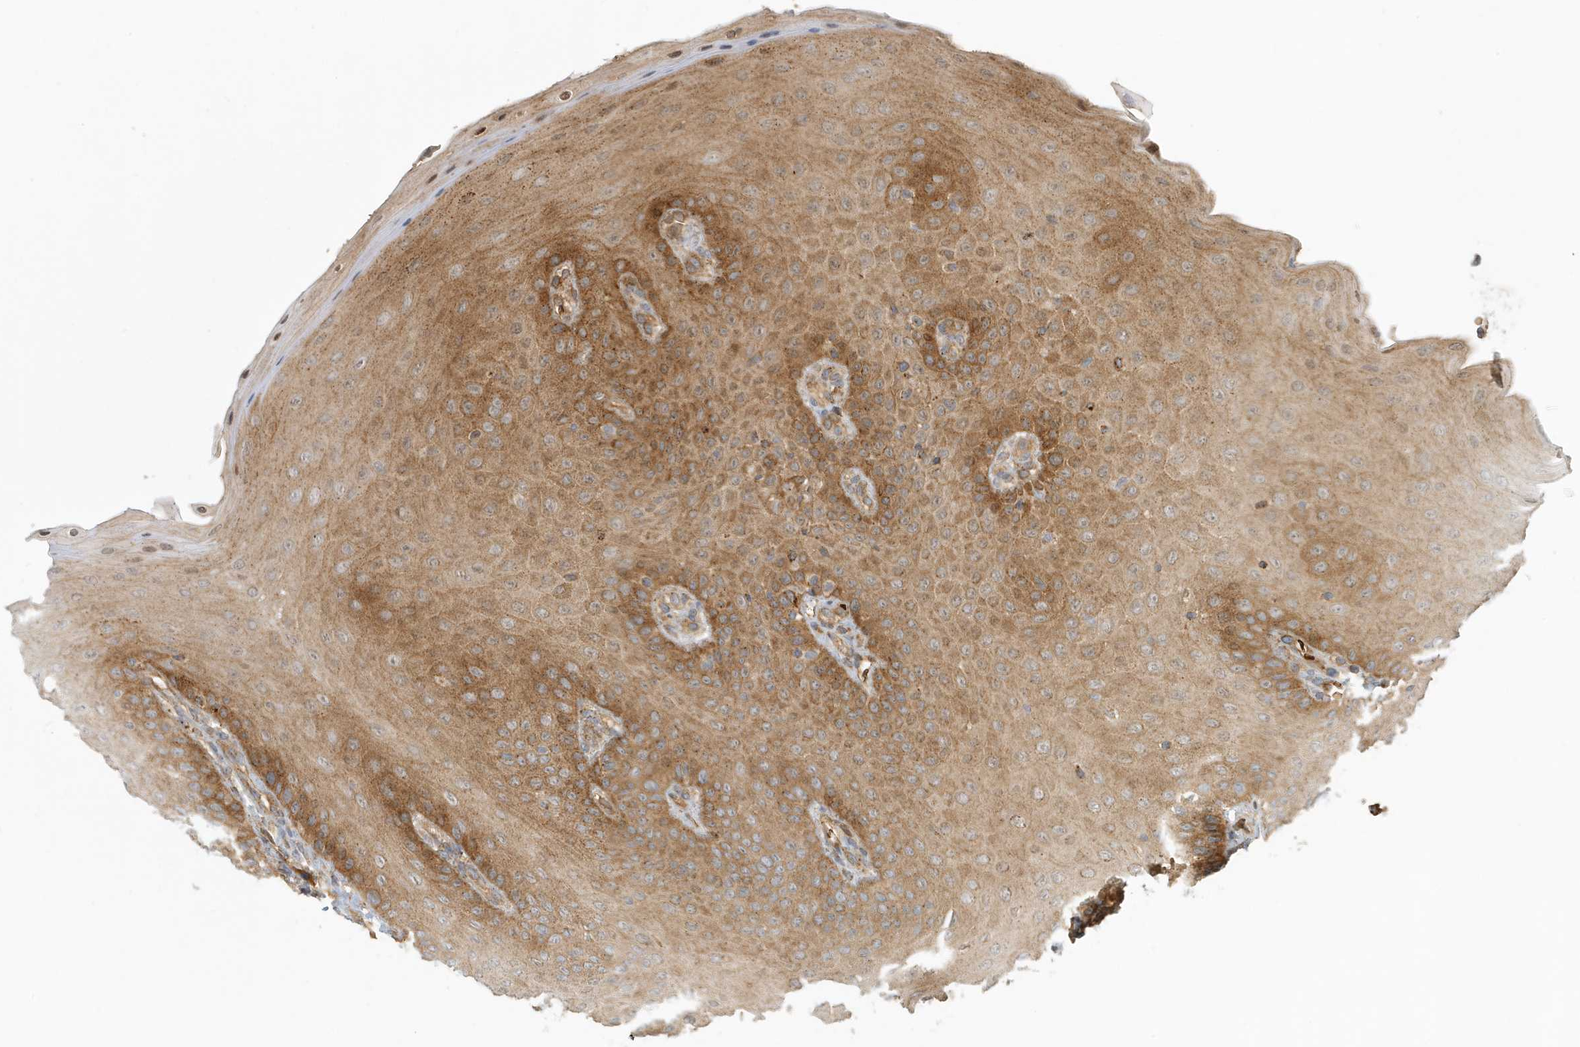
{"staining": {"intensity": "moderate", "quantity": ">75%", "location": "cytoplasmic/membranous"}, "tissue": "oral mucosa", "cell_type": "Squamous epithelial cells", "image_type": "normal", "snomed": [{"axis": "morphology", "description": "Normal tissue, NOS"}, {"axis": "topography", "description": "Oral tissue"}], "caption": "Protein staining by immunohistochemistry (IHC) shows moderate cytoplasmic/membranous expression in about >75% of squamous epithelial cells in benign oral mucosa. The staining was performed using DAB, with brown indicating positive protein expression. Nuclei are stained blue with hematoxylin.", "gene": "FYCO1", "patient": {"sex": "female", "age": 68}}